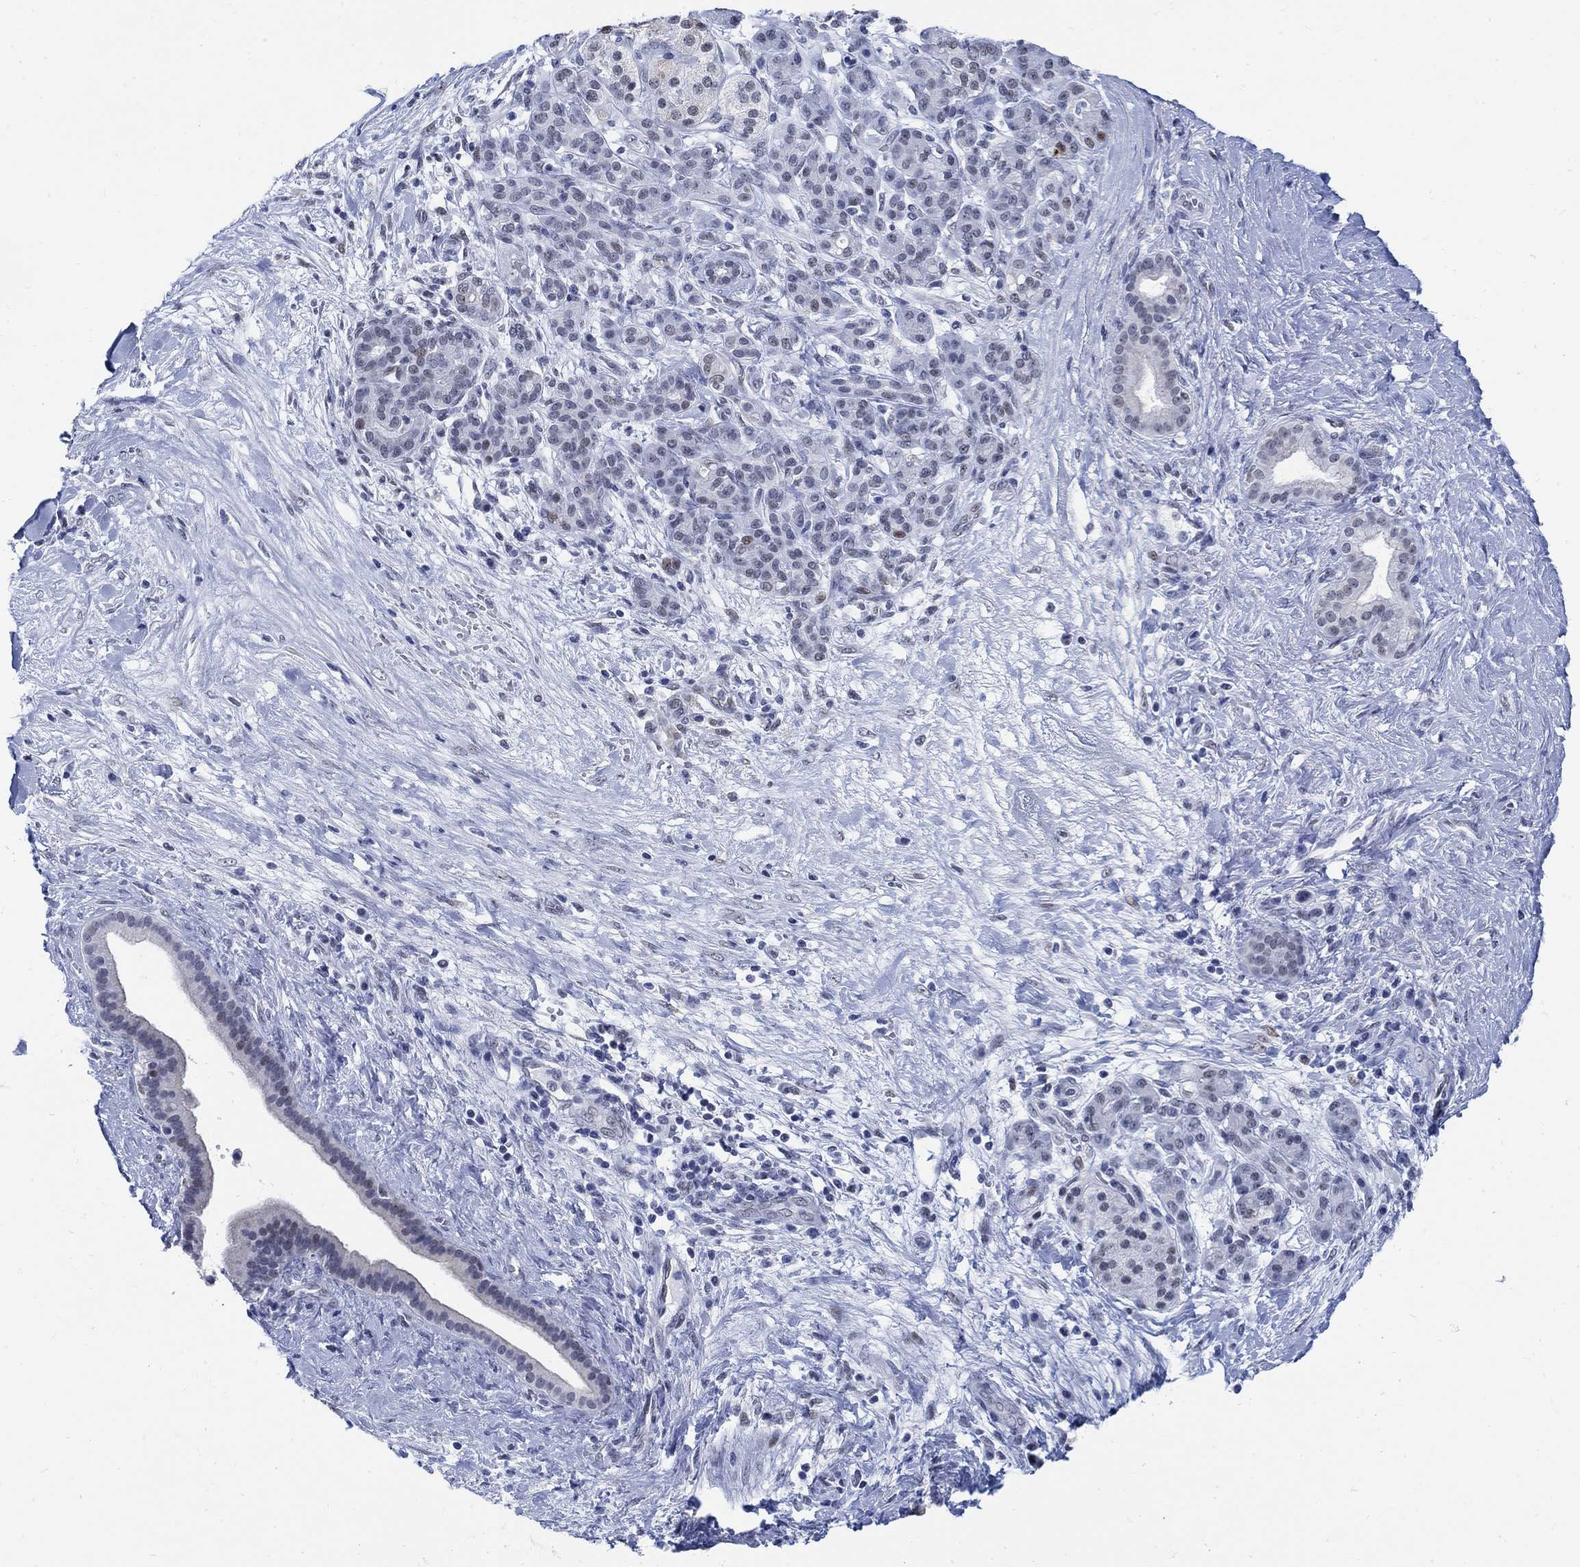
{"staining": {"intensity": "weak", "quantity": "<25%", "location": "nuclear"}, "tissue": "pancreatic cancer", "cell_type": "Tumor cells", "image_type": "cancer", "snomed": [{"axis": "morphology", "description": "Adenocarcinoma, NOS"}, {"axis": "topography", "description": "Pancreas"}], "caption": "An immunohistochemistry image of pancreatic cancer is shown. There is no staining in tumor cells of pancreatic cancer.", "gene": "DLK1", "patient": {"sex": "male", "age": 44}}